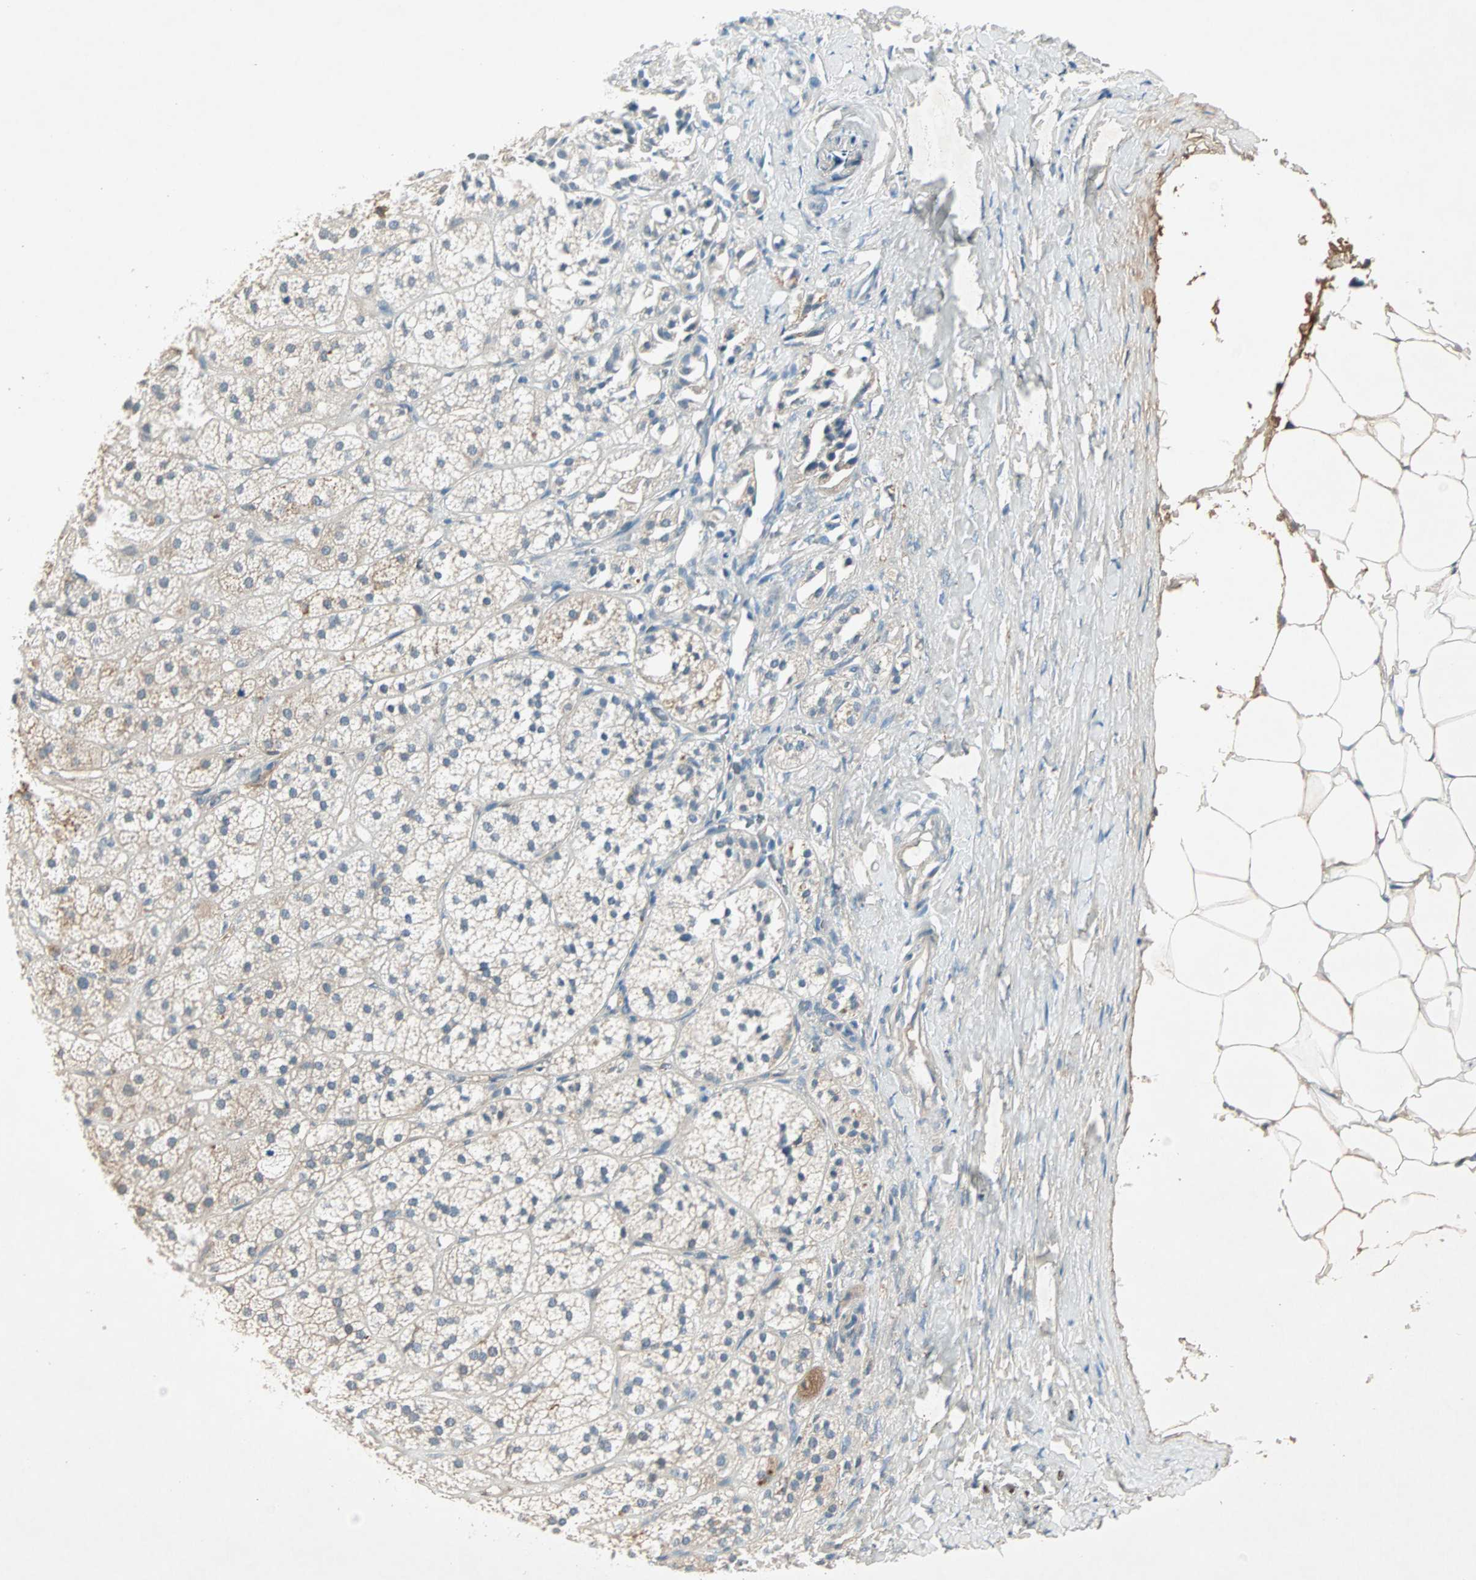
{"staining": {"intensity": "weak", "quantity": ">75%", "location": "cytoplasmic/membranous"}, "tissue": "adrenal gland", "cell_type": "Glandular cells", "image_type": "normal", "snomed": [{"axis": "morphology", "description": "Normal tissue, NOS"}, {"axis": "topography", "description": "Adrenal gland"}], "caption": "Brown immunohistochemical staining in normal human adrenal gland exhibits weak cytoplasmic/membranous positivity in approximately >75% of glandular cells. The staining was performed using DAB (3,3'-diaminobenzidine), with brown indicating positive protein expression. Nuclei are stained blue with hematoxylin.", "gene": "TEC", "patient": {"sex": "female", "age": 71}}